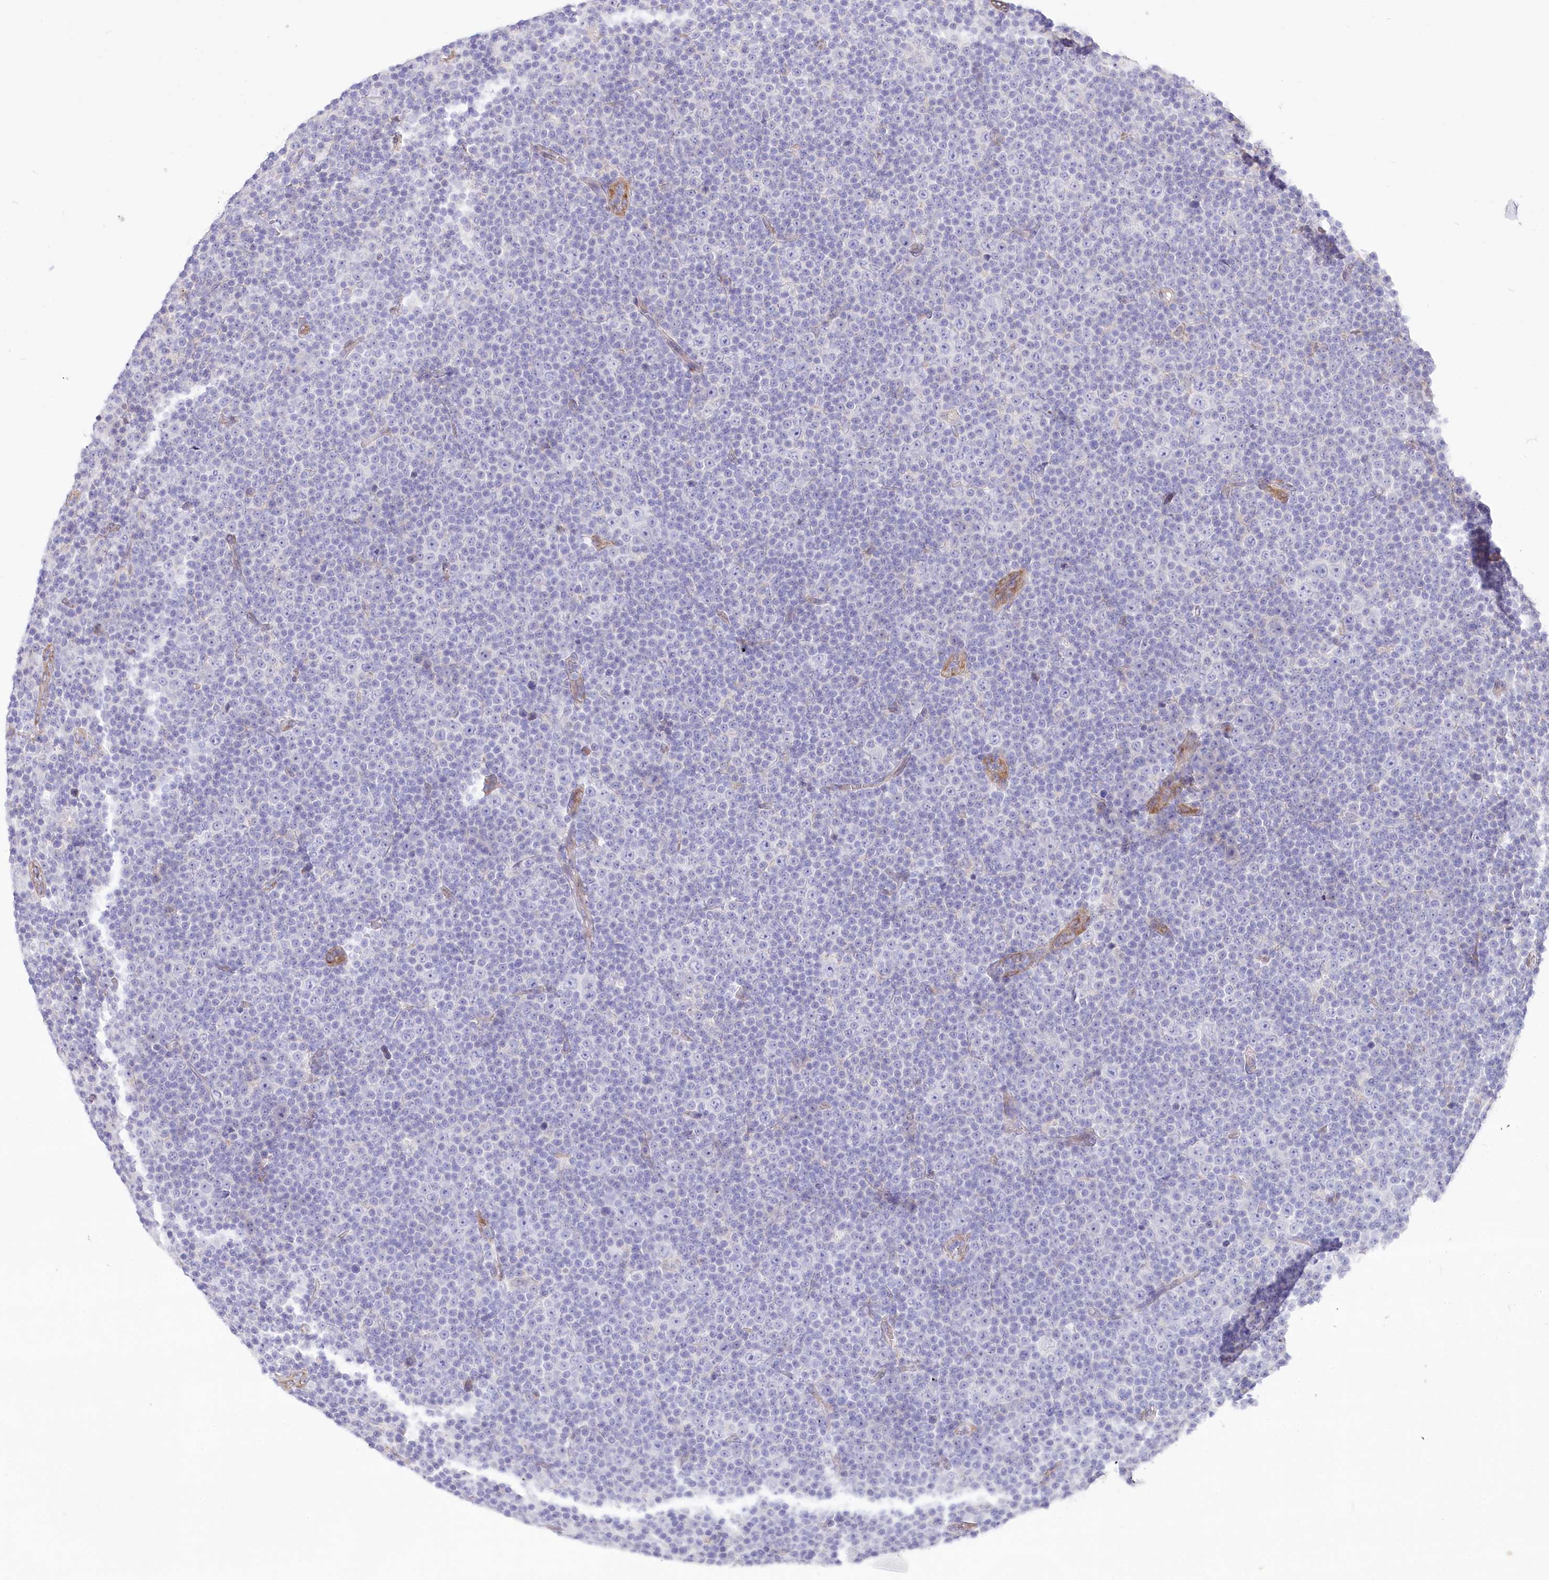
{"staining": {"intensity": "negative", "quantity": "none", "location": "none"}, "tissue": "lymphoma", "cell_type": "Tumor cells", "image_type": "cancer", "snomed": [{"axis": "morphology", "description": "Malignant lymphoma, non-Hodgkin's type, Low grade"}, {"axis": "topography", "description": "Lymph node"}], "caption": "Image shows no protein positivity in tumor cells of low-grade malignant lymphoma, non-Hodgkin's type tissue. The staining is performed using DAB brown chromogen with nuclei counter-stained in using hematoxylin.", "gene": "STT3B", "patient": {"sex": "female", "age": 67}}